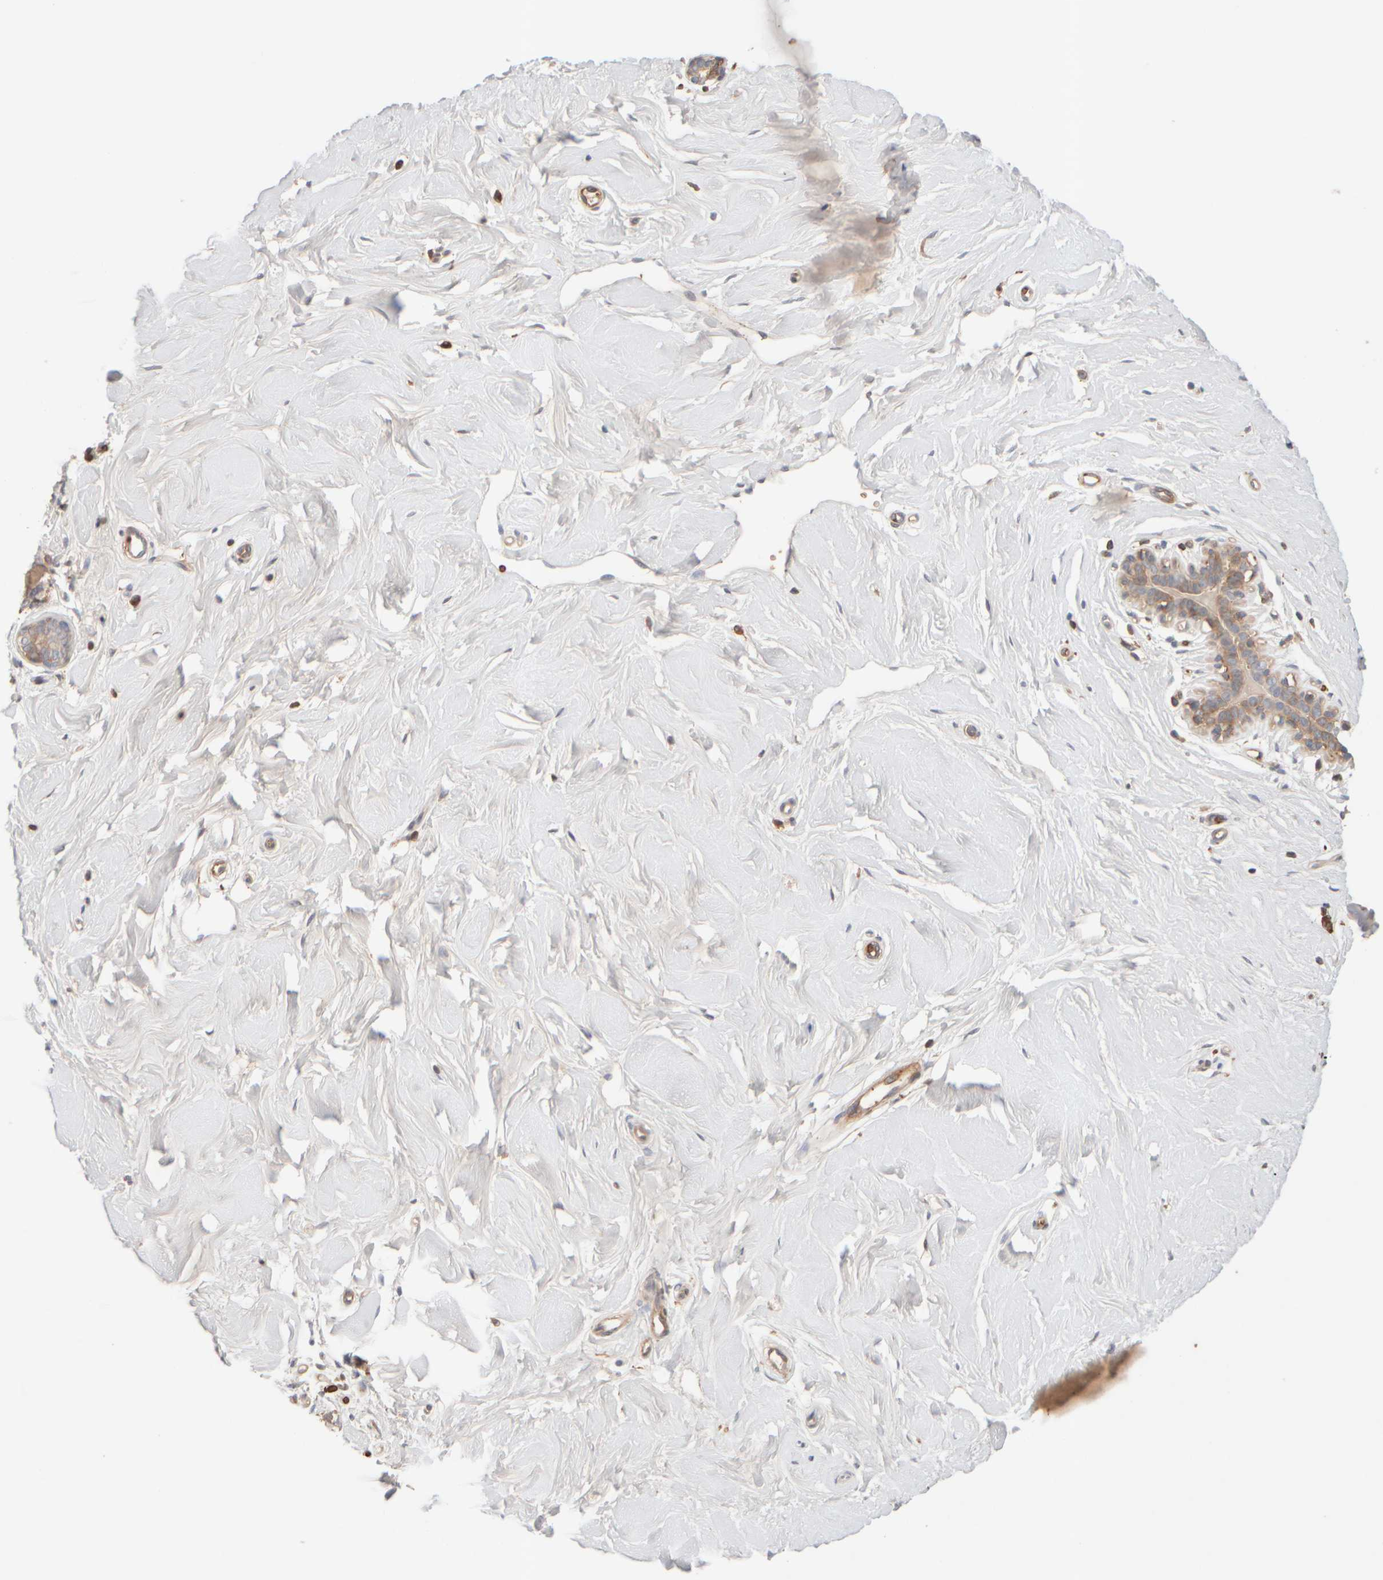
{"staining": {"intensity": "negative", "quantity": "none", "location": "none"}, "tissue": "breast", "cell_type": "Adipocytes", "image_type": "normal", "snomed": [{"axis": "morphology", "description": "Normal tissue, NOS"}, {"axis": "topography", "description": "Breast"}], "caption": "Protein analysis of normal breast reveals no significant positivity in adipocytes.", "gene": "MST1", "patient": {"sex": "female", "age": 23}}